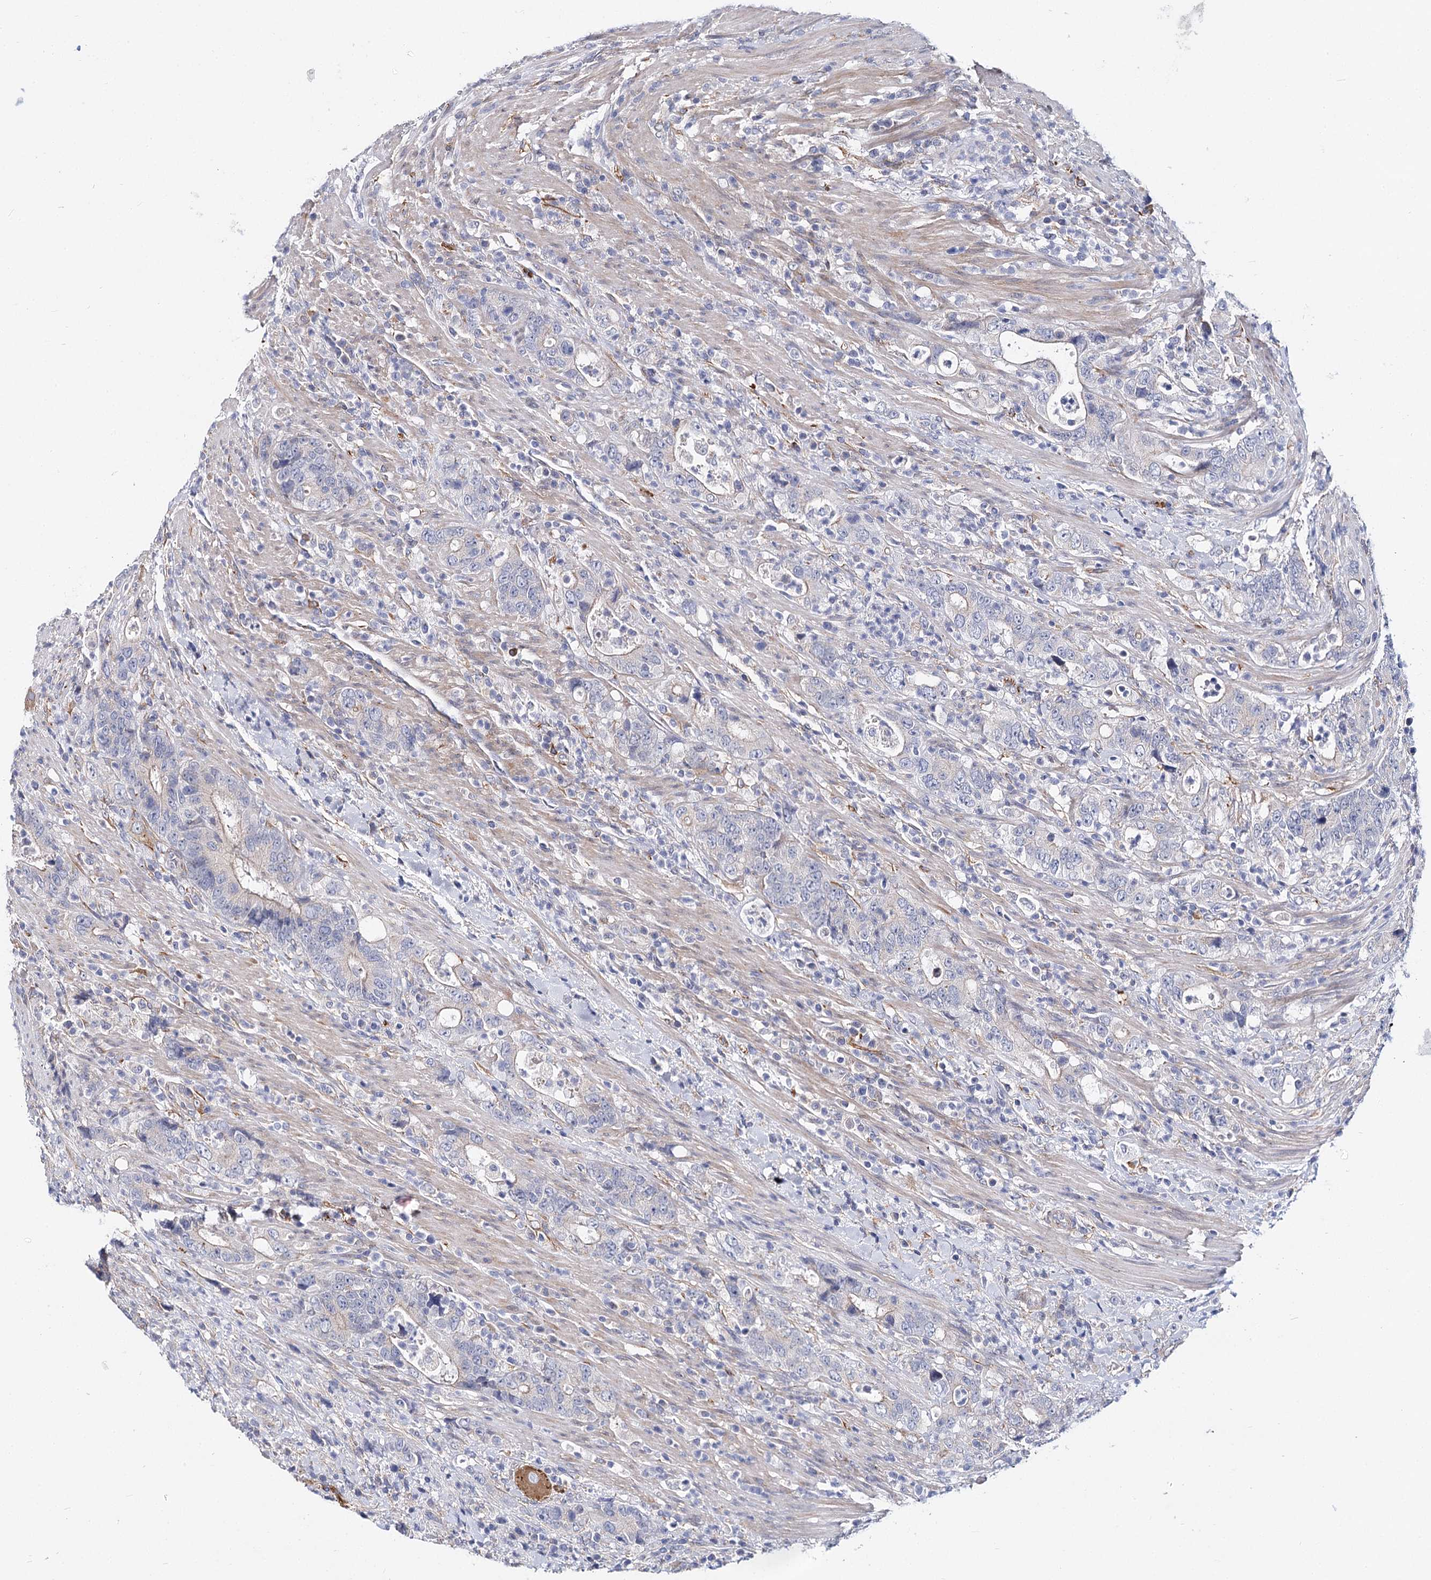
{"staining": {"intensity": "negative", "quantity": "none", "location": "none"}, "tissue": "colorectal cancer", "cell_type": "Tumor cells", "image_type": "cancer", "snomed": [{"axis": "morphology", "description": "Adenocarcinoma, NOS"}, {"axis": "topography", "description": "Colon"}], "caption": "Human colorectal adenocarcinoma stained for a protein using immunohistochemistry exhibits no expression in tumor cells.", "gene": "TEX12", "patient": {"sex": "female", "age": 75}}